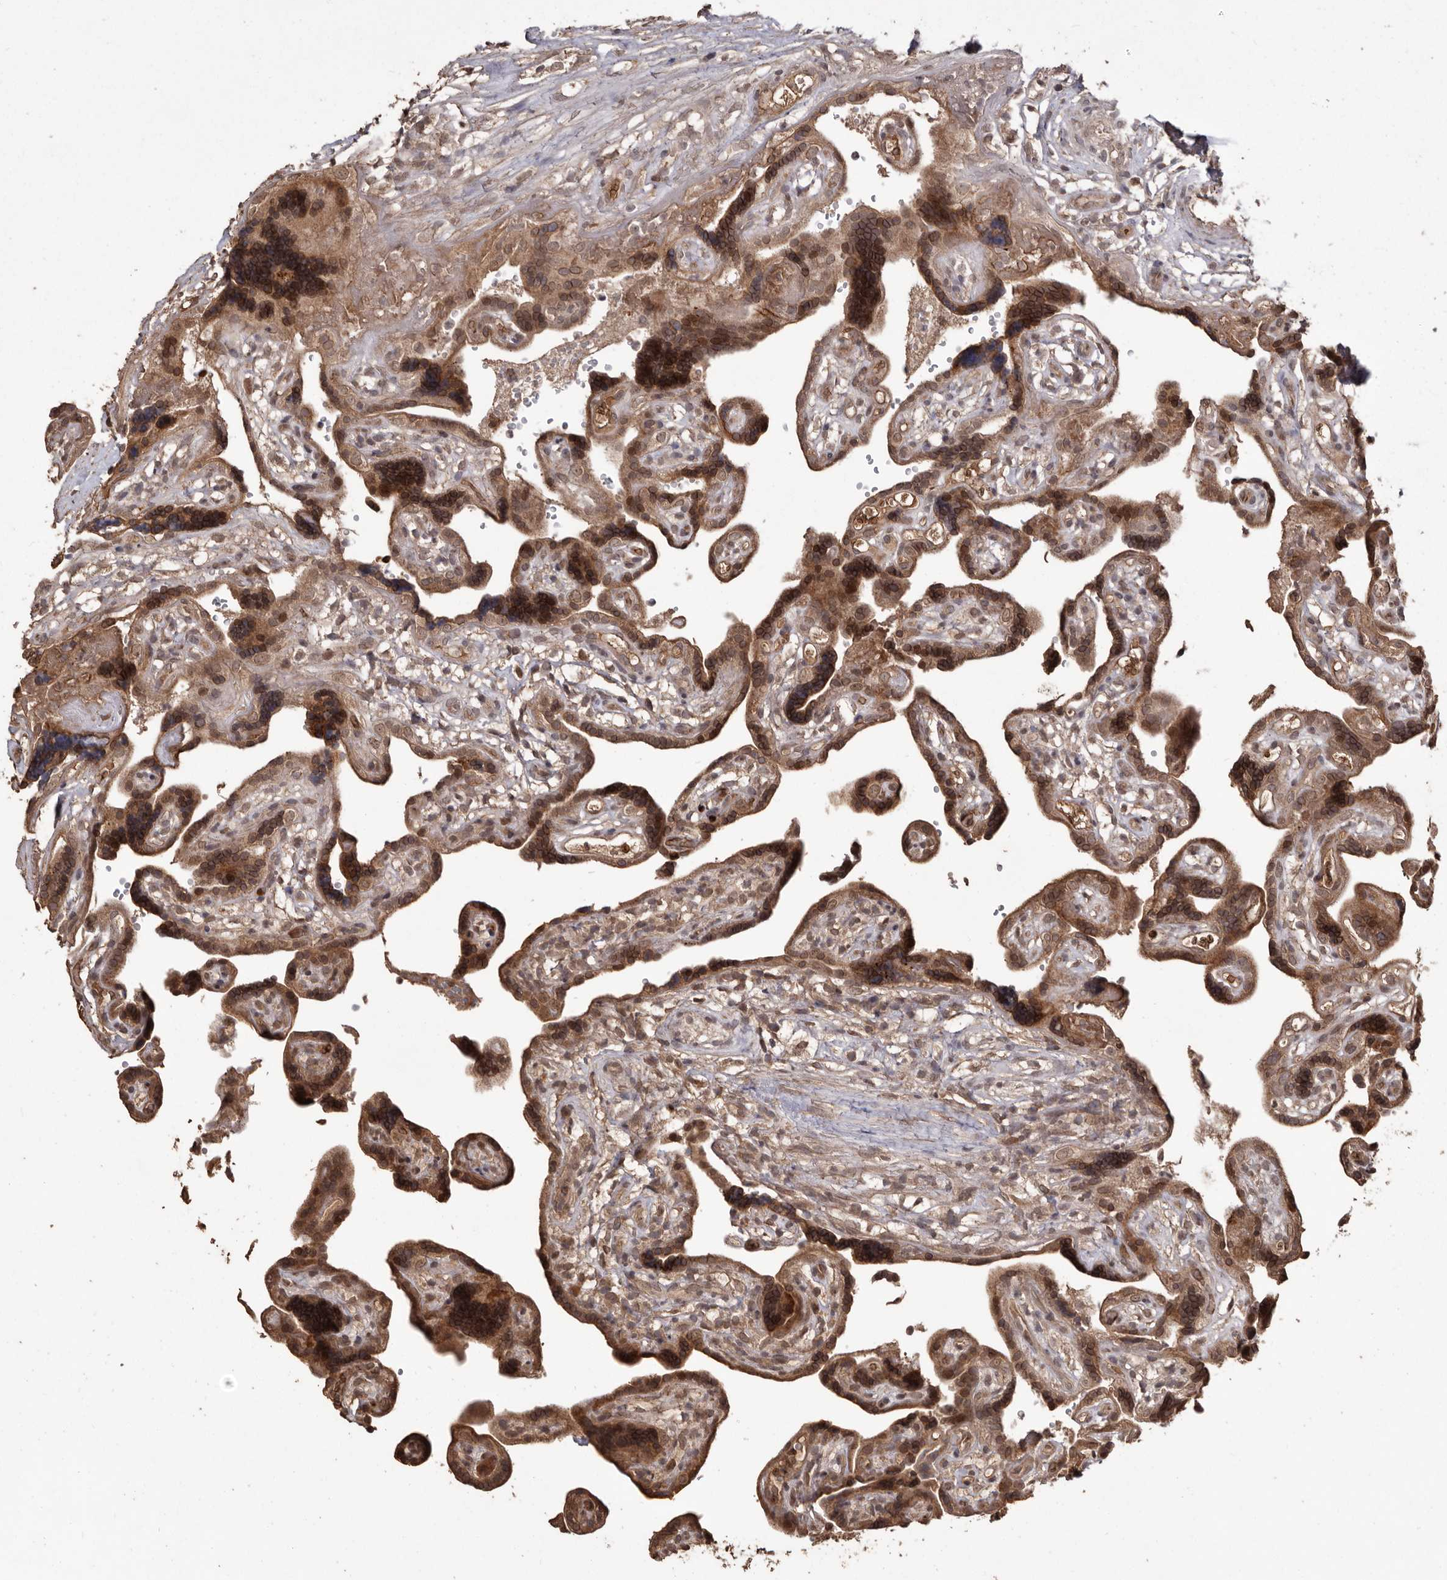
{"staining": {"intensity": "moderate", "quantity": ">75%", "location": "cytoplasmic/membranous,nuclear"}, "tissue": "placenta", "cell_type": "Decidual cells", "image_type": "normal", "snomed": [{"axis": "morphology", "description": "Normal tissue, NOS"}, {"axis": "topography", "description": "Placenta"}], "caption": "Protein staining exhibits moderate cytoplasmic/membranous,nuclear staining in approximately >75% of decidual cells in unremarkable placenta.", "gene": "NUP43", "patient": {"sex": "female", "age": 30}}